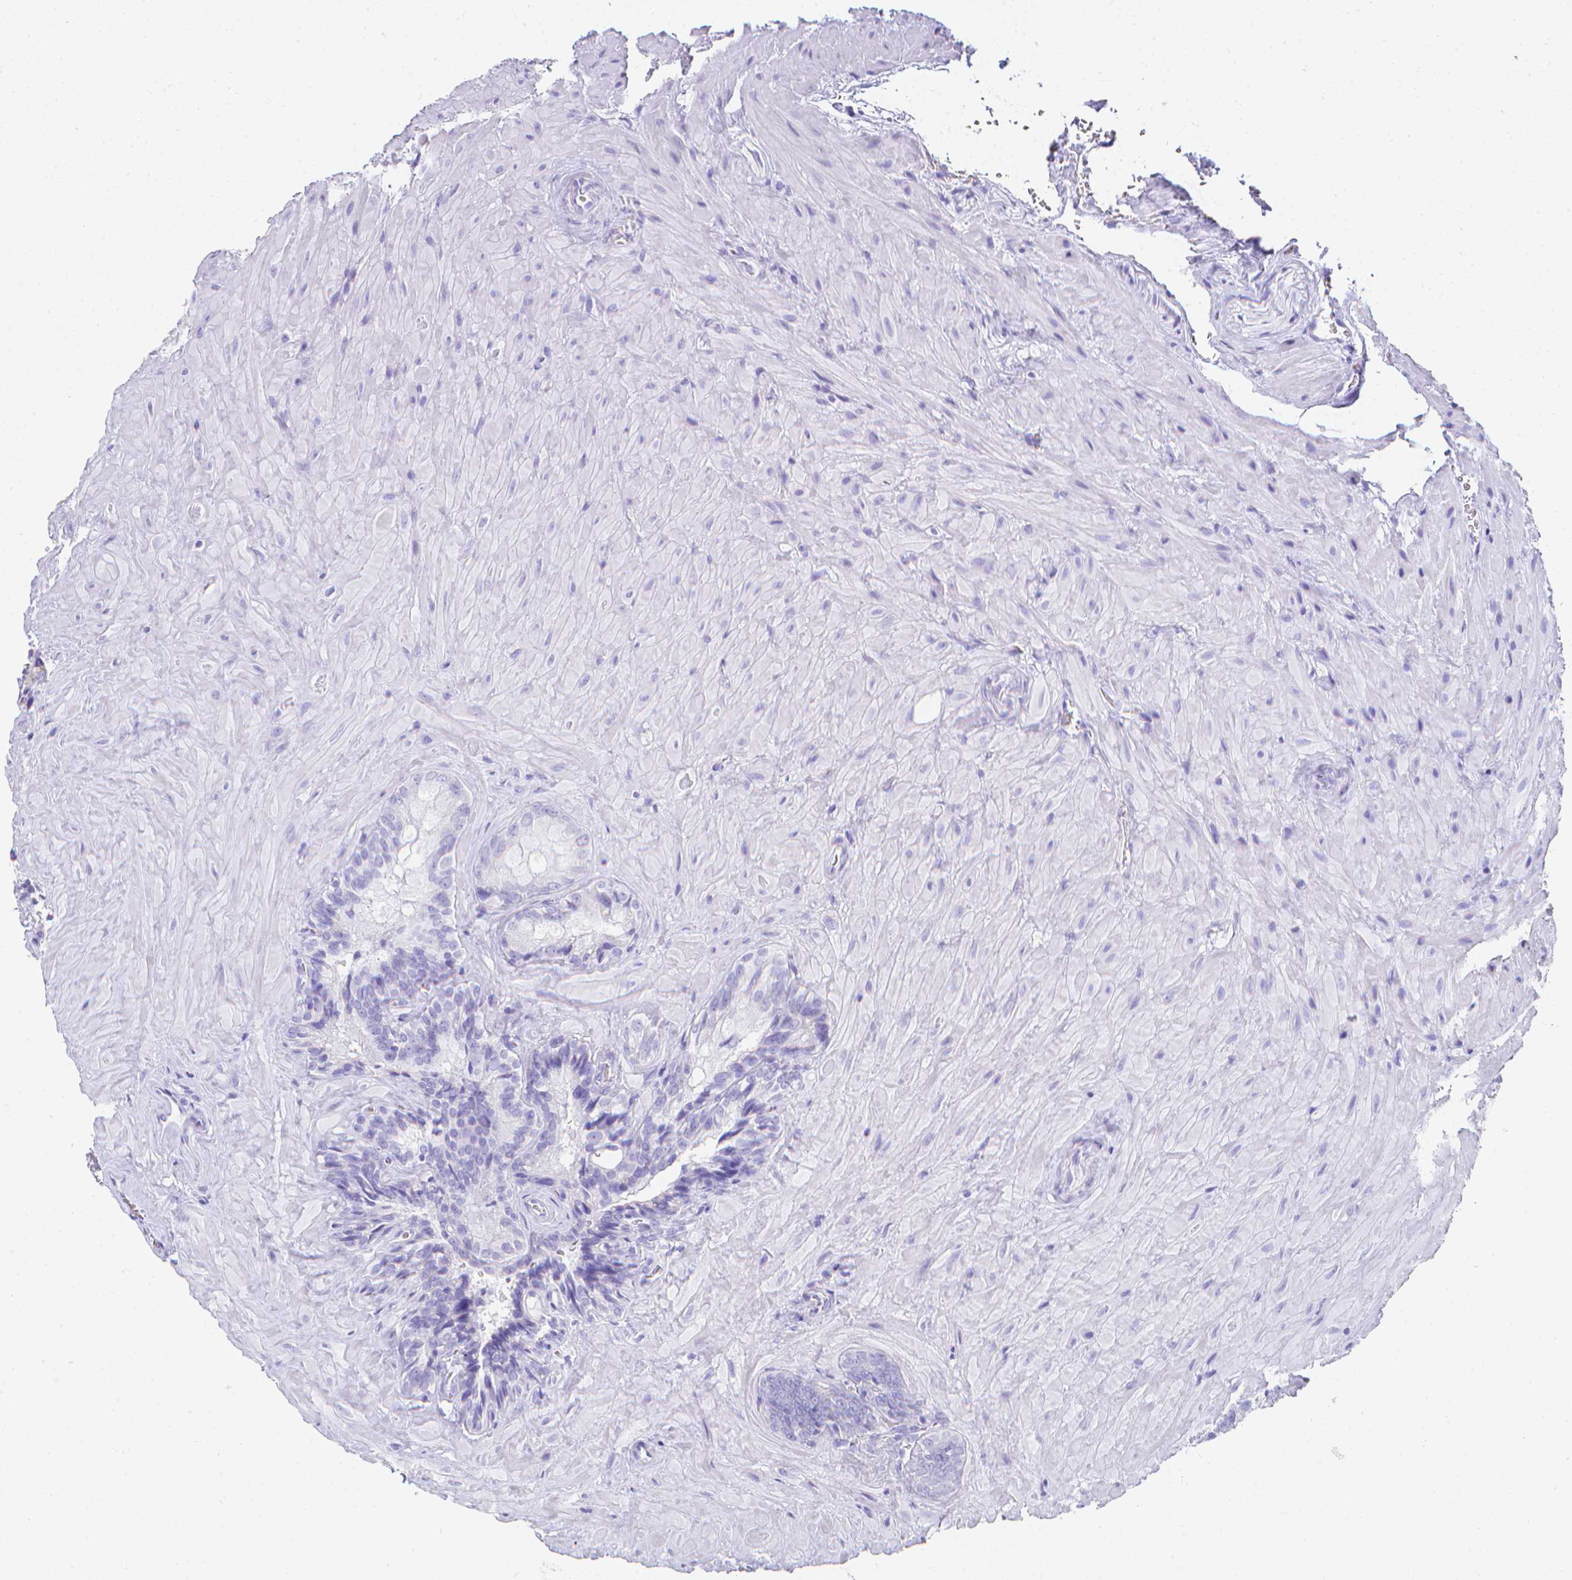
{"staining": {"intensity": "negative", "quantity": "none", "location": "none"}, "tissue": "seminal vesicle", "cell_type": "Glandular cells", "image_type": "normal", "snomed": [{"axis": "morphology", "description": "Normal tissue, NOS"}, {"axis": "topography", "description": "Seminal veicle"}], "caption": "Glandular cells show no significant staining in benign seminal vesicle.", "gene": "LGALS4", "patient": {"sex": "male", "age": 47}}